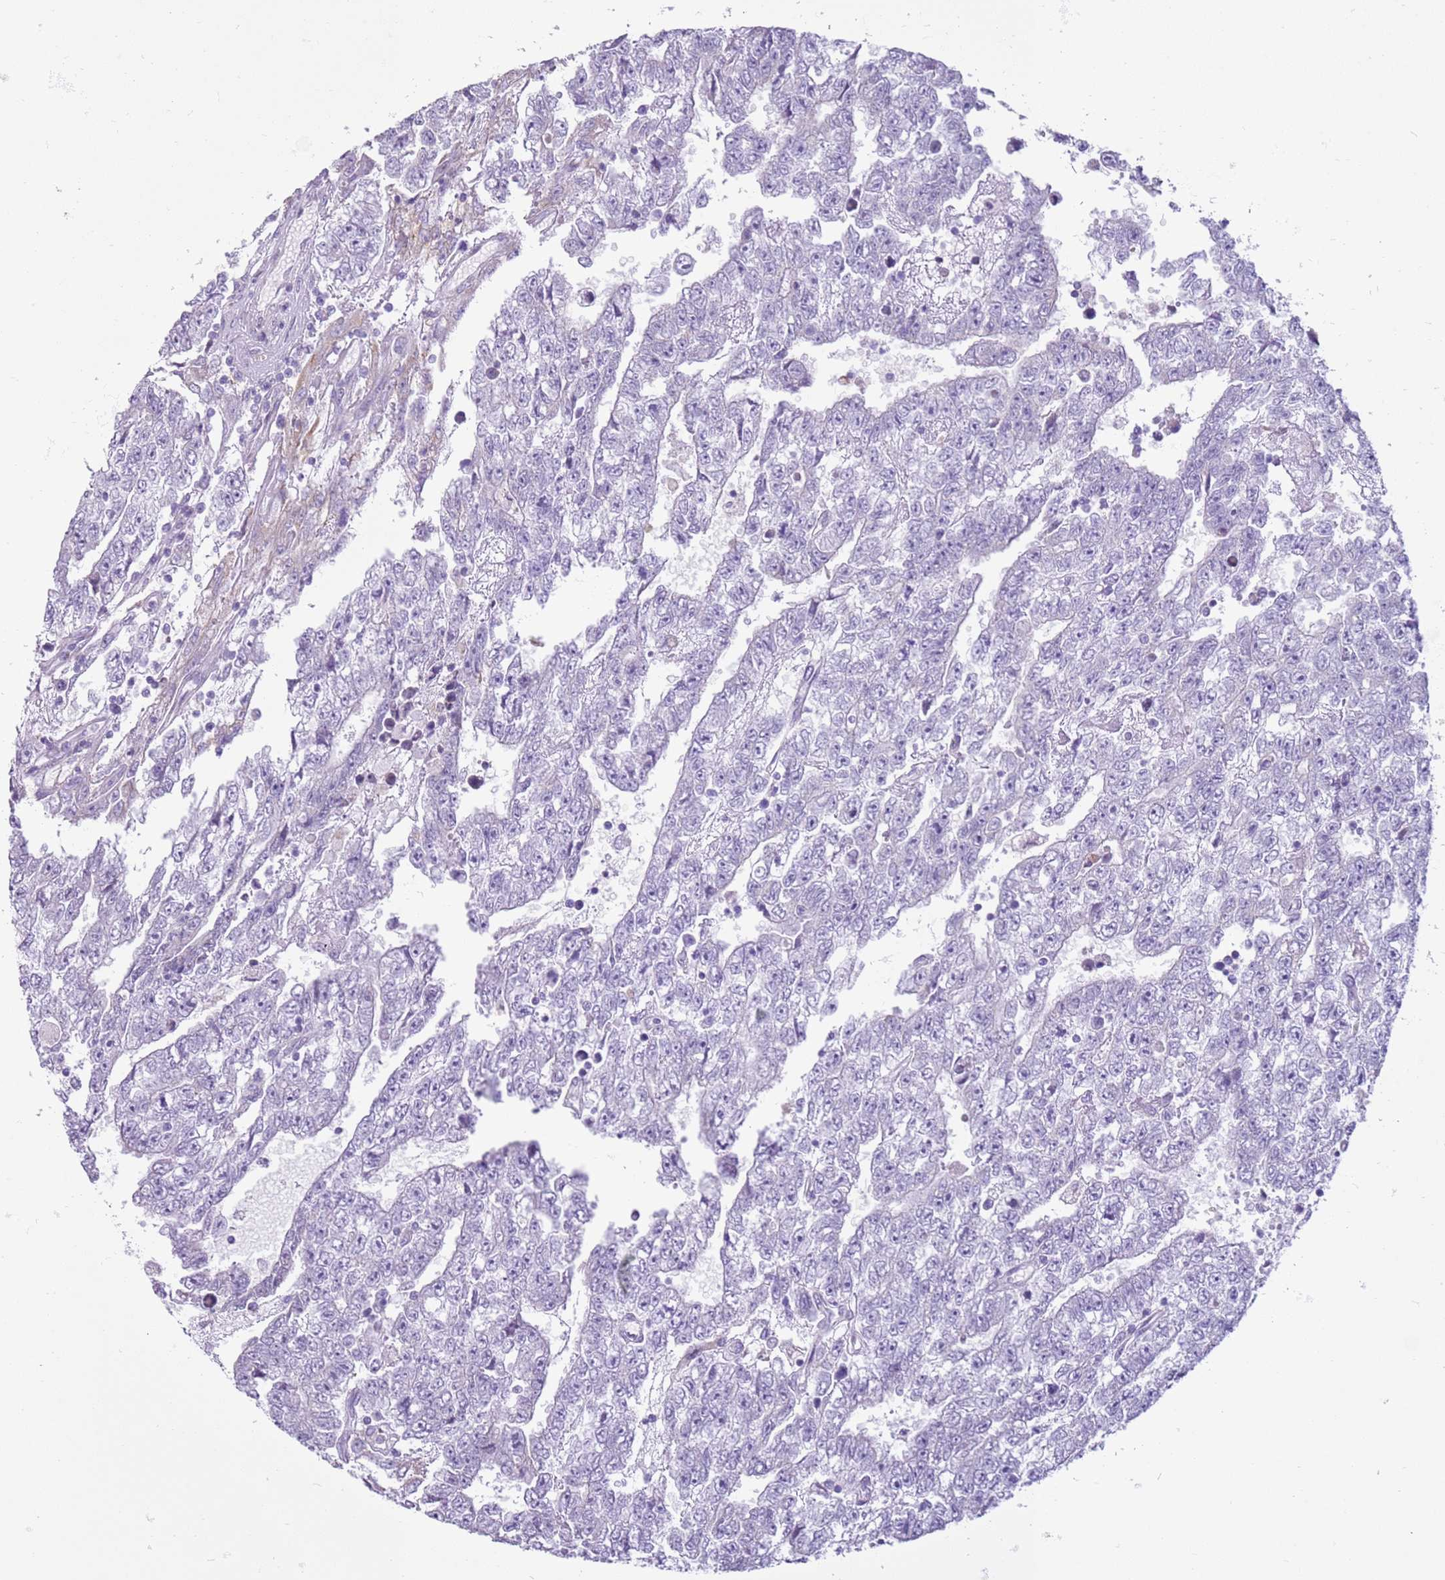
{"staining": {"intensity": "negative", "quantity": "none", "location": "none"}, "tissue": "testis cancer", "cell_type": "Tumor cells", "image_type": "cancer", "snomed": [{"axis": "morphology", "description": "Carcinoma, Embryonal, NOS"}, {"axis": "topography", "description": "Testis"}], "caption": "Tumor cells are negative for brown protein staining in testis cancer. Brightfield microscopy of immunohistochemistry stained with DAB (brown) and hematoxylin (blue), captured at high magnification.", "gene": "OAF", "patient": {"sex": "male", "age": 25}}